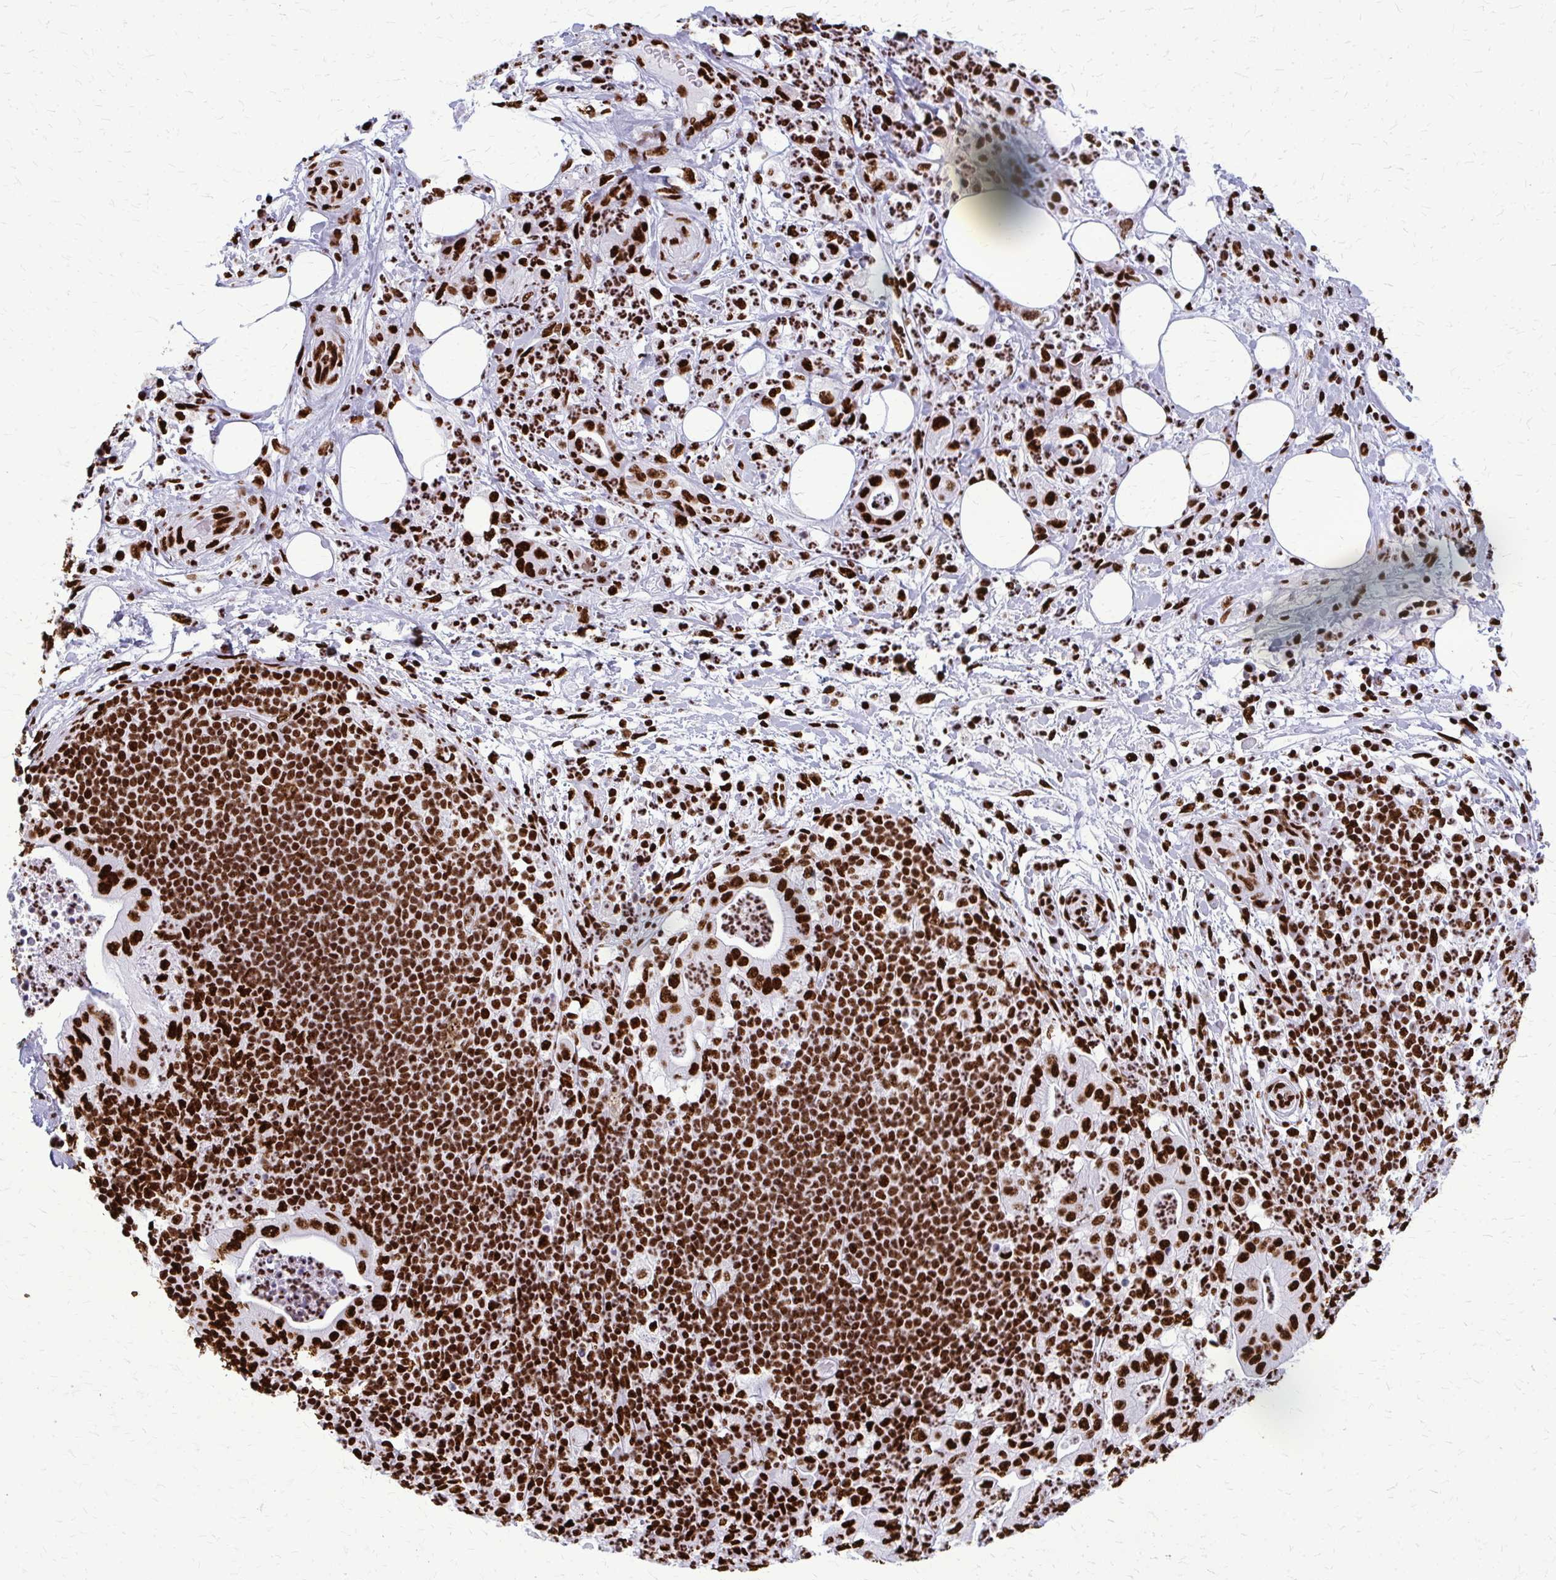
{"staining": {"intensity": "strong", "quantity": ">75%", "location": "nuclear"}, "tissue": "pancreatic cancer", "cell_type": "Tumor cells", "image_type": "cancer", "snomed": [{"axis": "morphology", "description": "Adenocarcinoma, NOS"}, {"axis": "topography", "description": "Pancreas"}], "caption": "Pancreatic cancer (adenocarcinoma) stained with DAB immunohistochemistry (IHC) displays high levels of strong nuclear positivity in approximately >75% of tumor cells.", "gene": "SFPQ", "patient": {"sex": "male", "age": 71}}